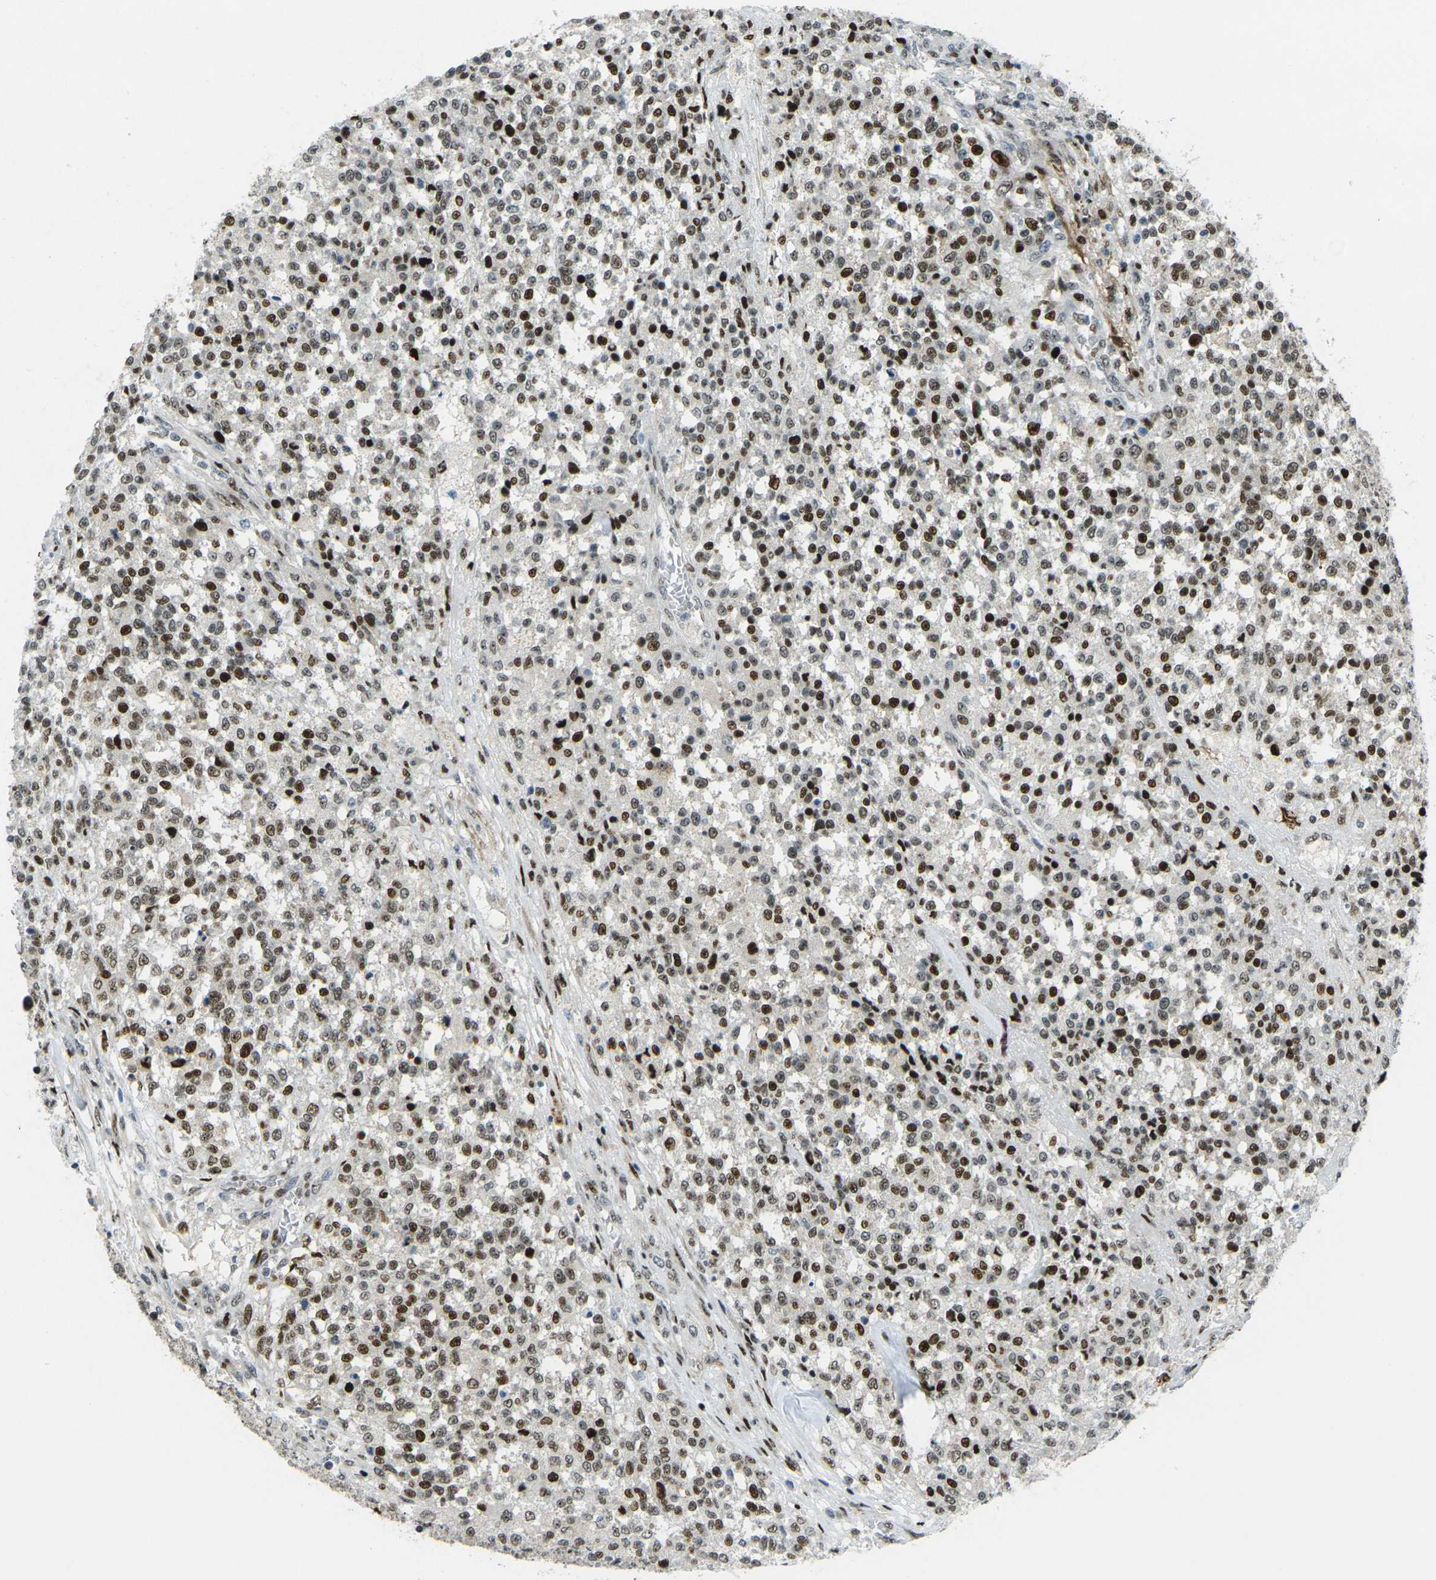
{"staining": {"intensity": "strong", "quantity": ">75%", "location": "nuclear"}, "tissue": "testis cancer", "cell_type": "Tumor cells", "image_type": "cancer", "snomed": [{"axis": "morphology", "description": "Seminoma, NOS"}, {"axis": "topography", "description": "Testis"}], "caption": "A high-resolution image shows immunohistochemistry staining of testis cancer (seminoma), which reveals strong nuclear expression in approximately >75% of tumor cells.", "gene": "UBE2C", "patient": {"sex": "male", "age": 59}}